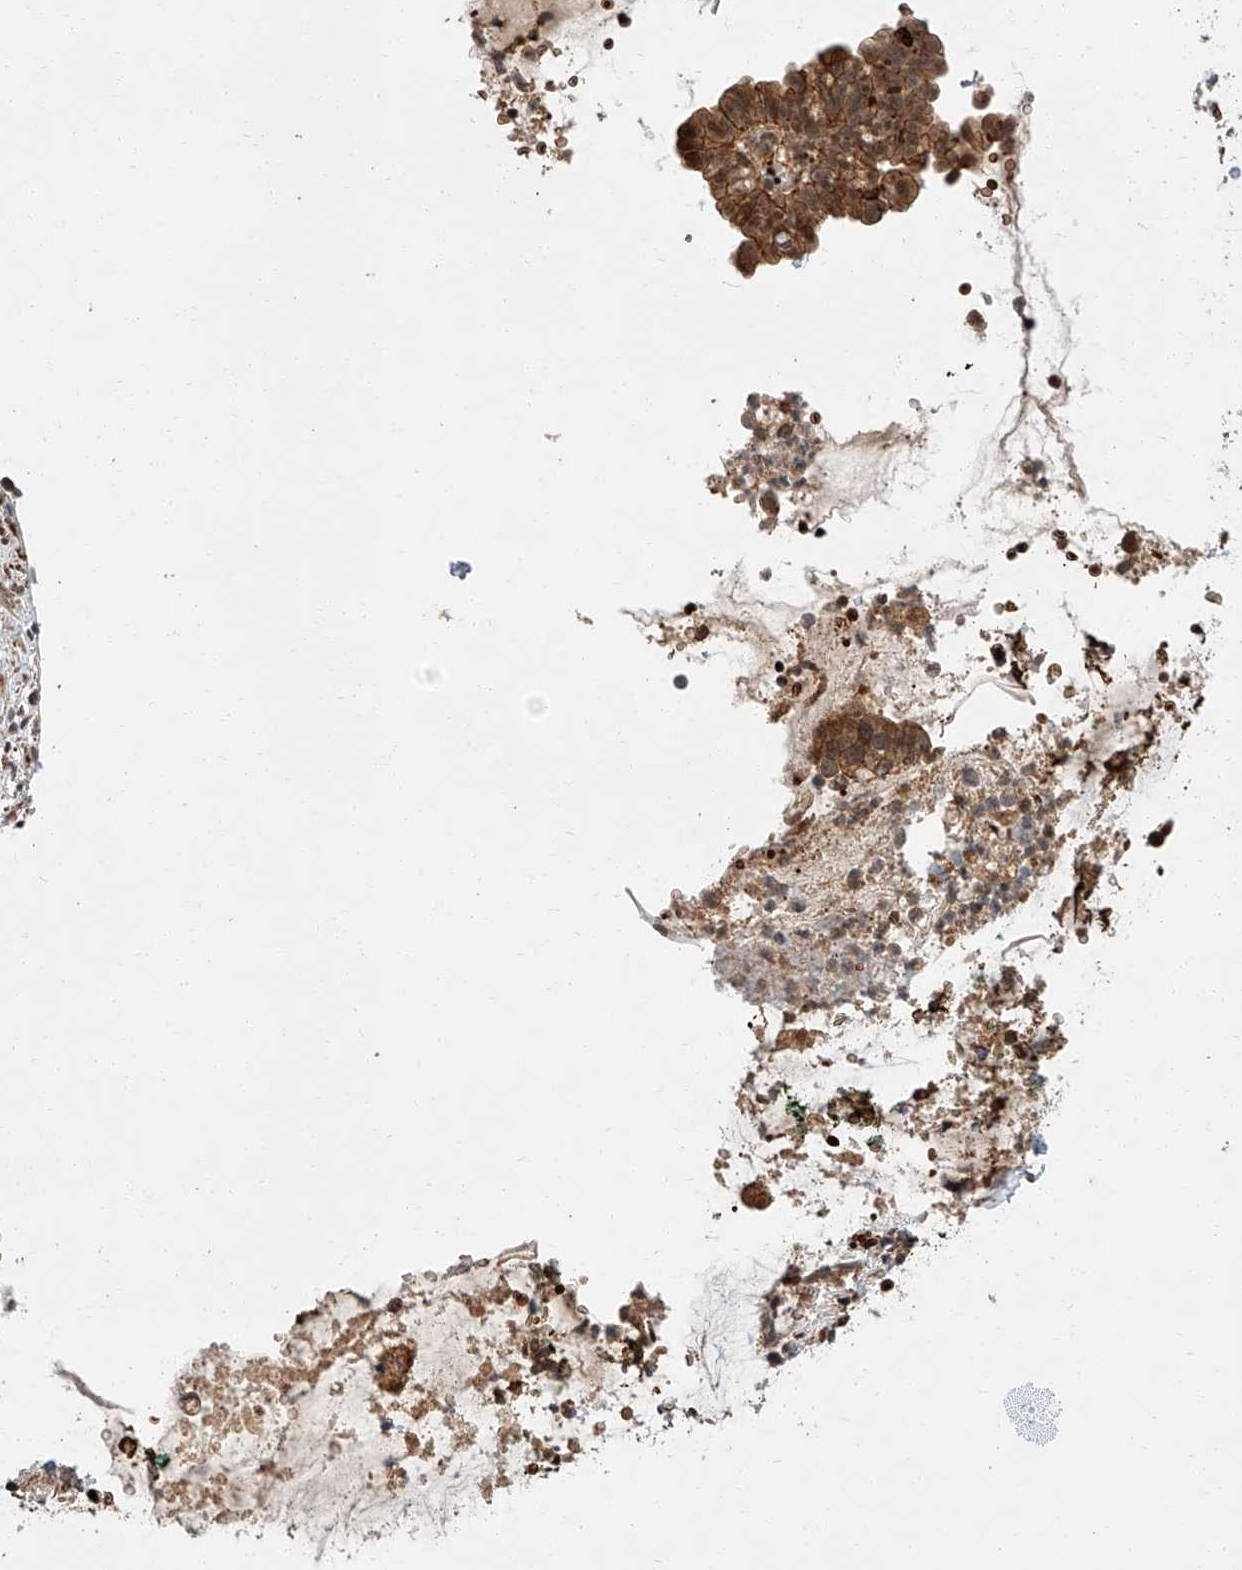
{"staining": {"intensity": "strong", "quantity": ">75%", "location": "cytoplasmic/membranous,nuclear"}, "tissue": "cervical cancer", "cell_type": "Tumor cells", "image_type": "cancer", "snomed": [{"axis": "morphology", "description": "Adenocarcinoma, NOS"}, {"axis": "topography", "description": "Cervix"}], "caption": "A high-resolution histopathology image shows immunohistochemistry (IHC) staining of cervical cancer (adenocarcinoma), which displays strong cytoplasmic/membranous and nuclear staining in approximately >75% of tumor cells.", "gene": "THTPA", "patient": {"sex": "female", "age": 44}}